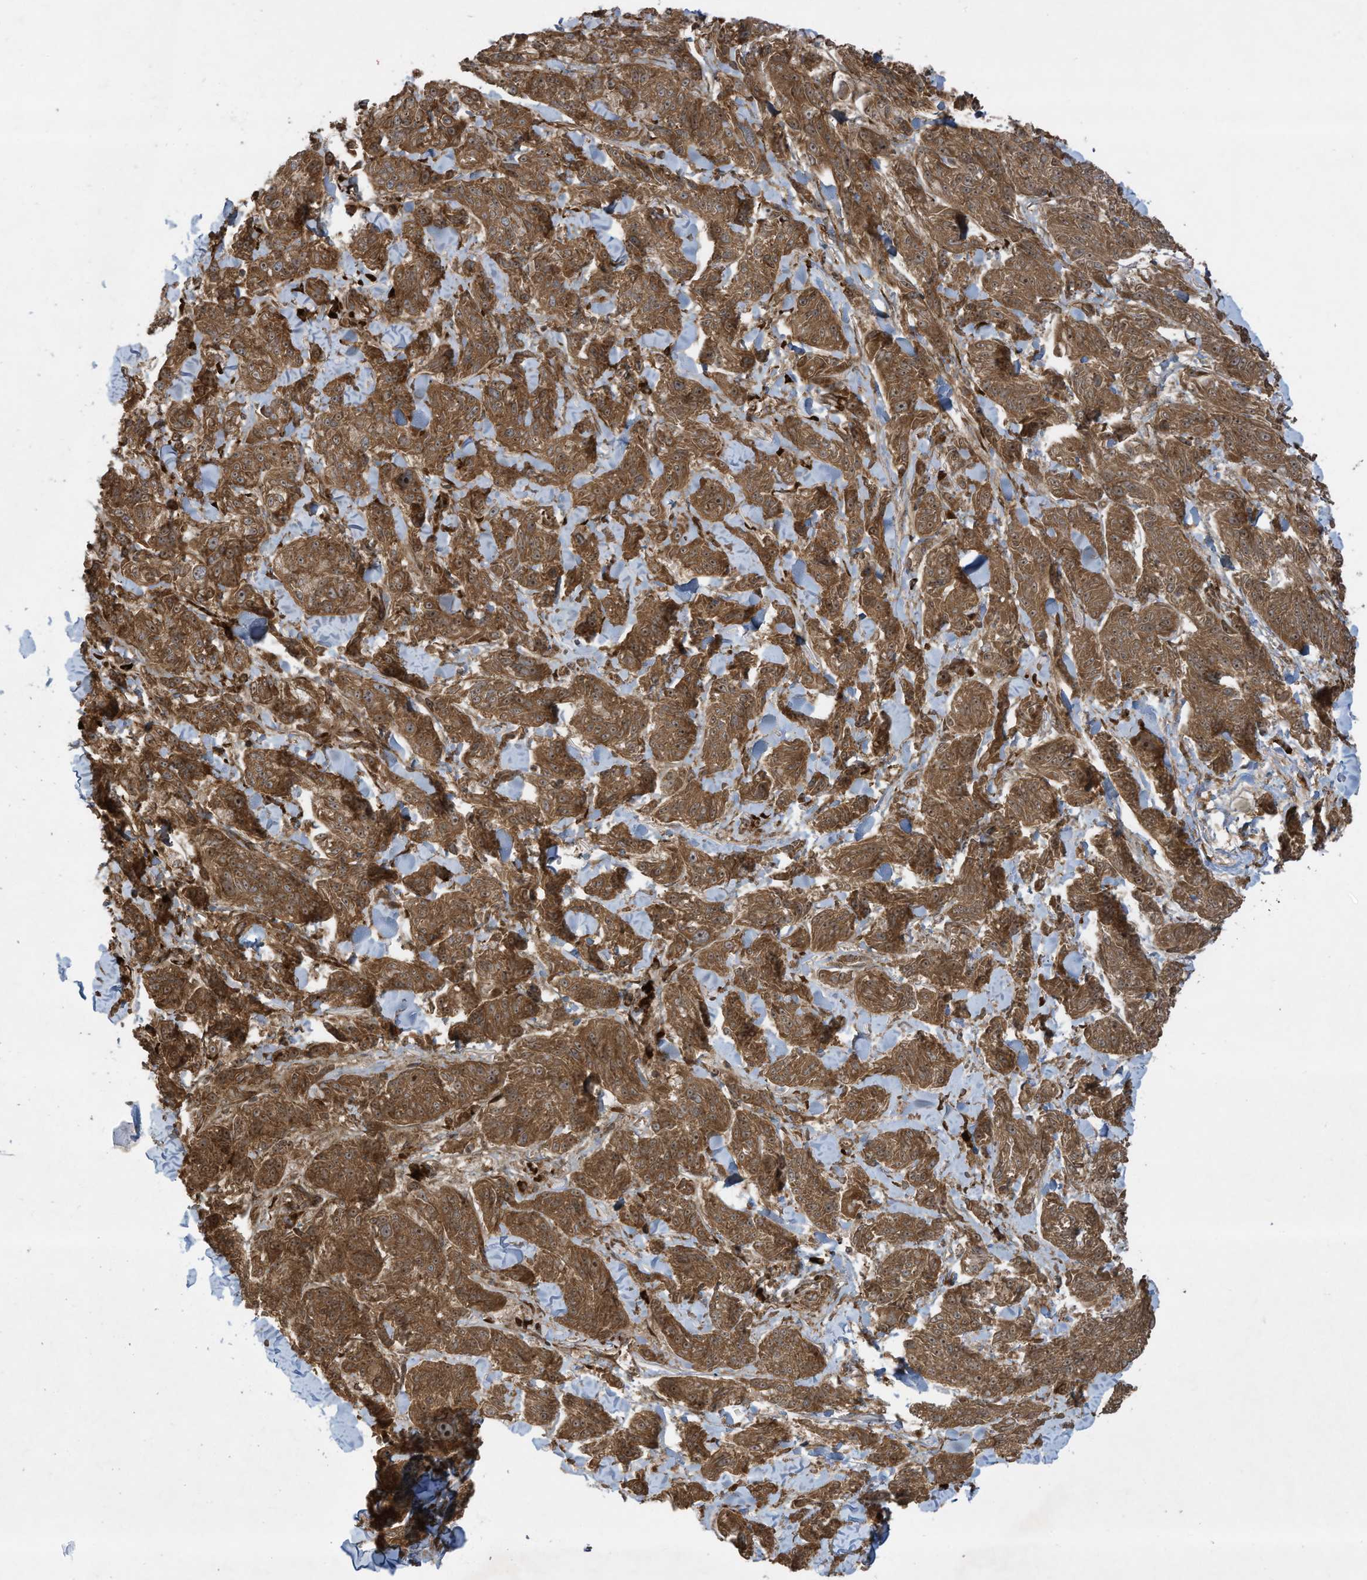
{"staining": {"intensity": "moderate", "quantity": ">75%", "location": "cytoplasmic/membranous"}, "tissue": "melanoma", "cell_type": "Tumor cells", "image_type": "cancer", "snomed": [{"axis": "morphology", "description": "Malignant melanoma, NOS"}, {"axis": "topography", "description": "Skin"}], "caption": "Immunohistochemistry (IHC) (DAB (3,3'-diaminobenzidine)) staining of human malignant melanoma demonstrates moderate cytoplasmic/membranous protein positivity in about >75% of tumor cells.", "gene": "DDIT4", "patient": {"sex": "male", "age": 53}}